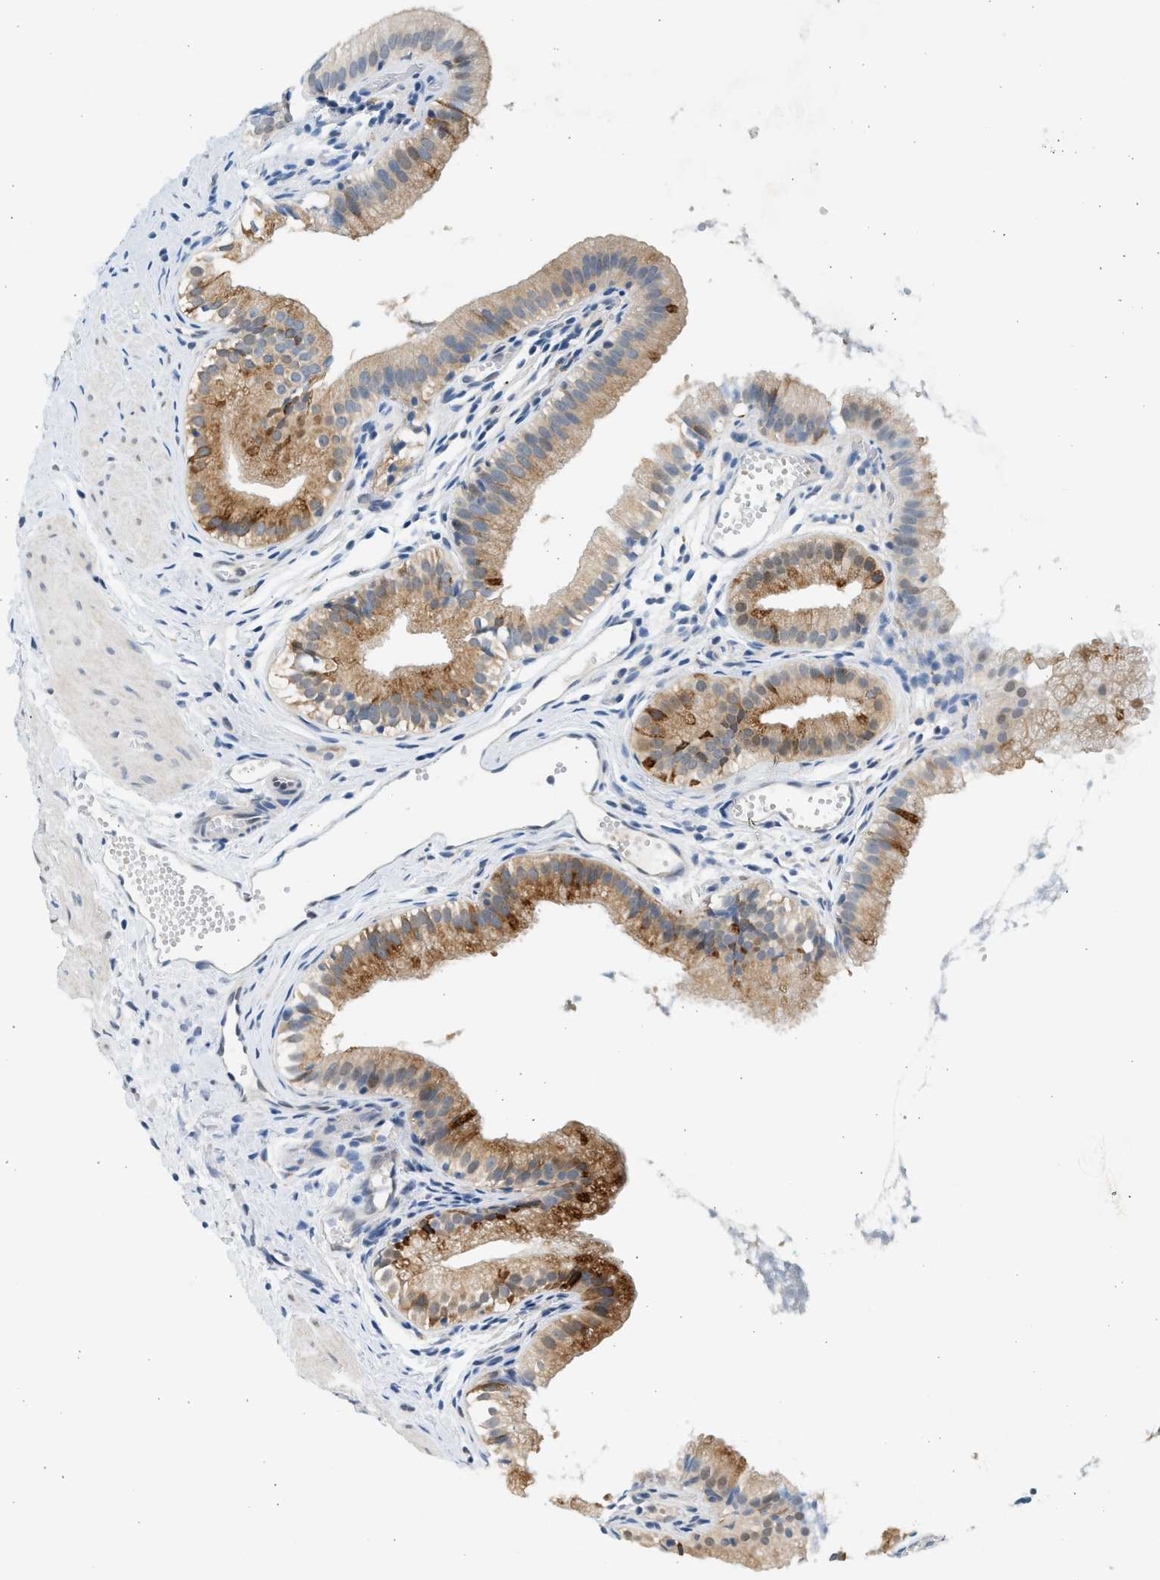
{"staining": {"intensity": "moderate", "quantity": "25%-75%", "location": "cytoplasmic/membranous"}, "tissue": "gallbladder", "cell_type": "Glandular cells", "image_type": "normal", "snomed": [{"axis": "morphology", "description": "Normal tissue, NOS"}, {"axis": "topography", "description": "Gallbladder"}], "caption": "IHC image of unremarkable gallbladder: human gallbladder stained using immunohistochemistry (IHC) reveals medium levels of moderate protein expression localized specifically in the cytoplasmic/membranous of glandular cells, appearing as a cytoplasmic/membranous brown color.", "gene": "HIPK1", "patient": {"sex": "female", "age": 26}}